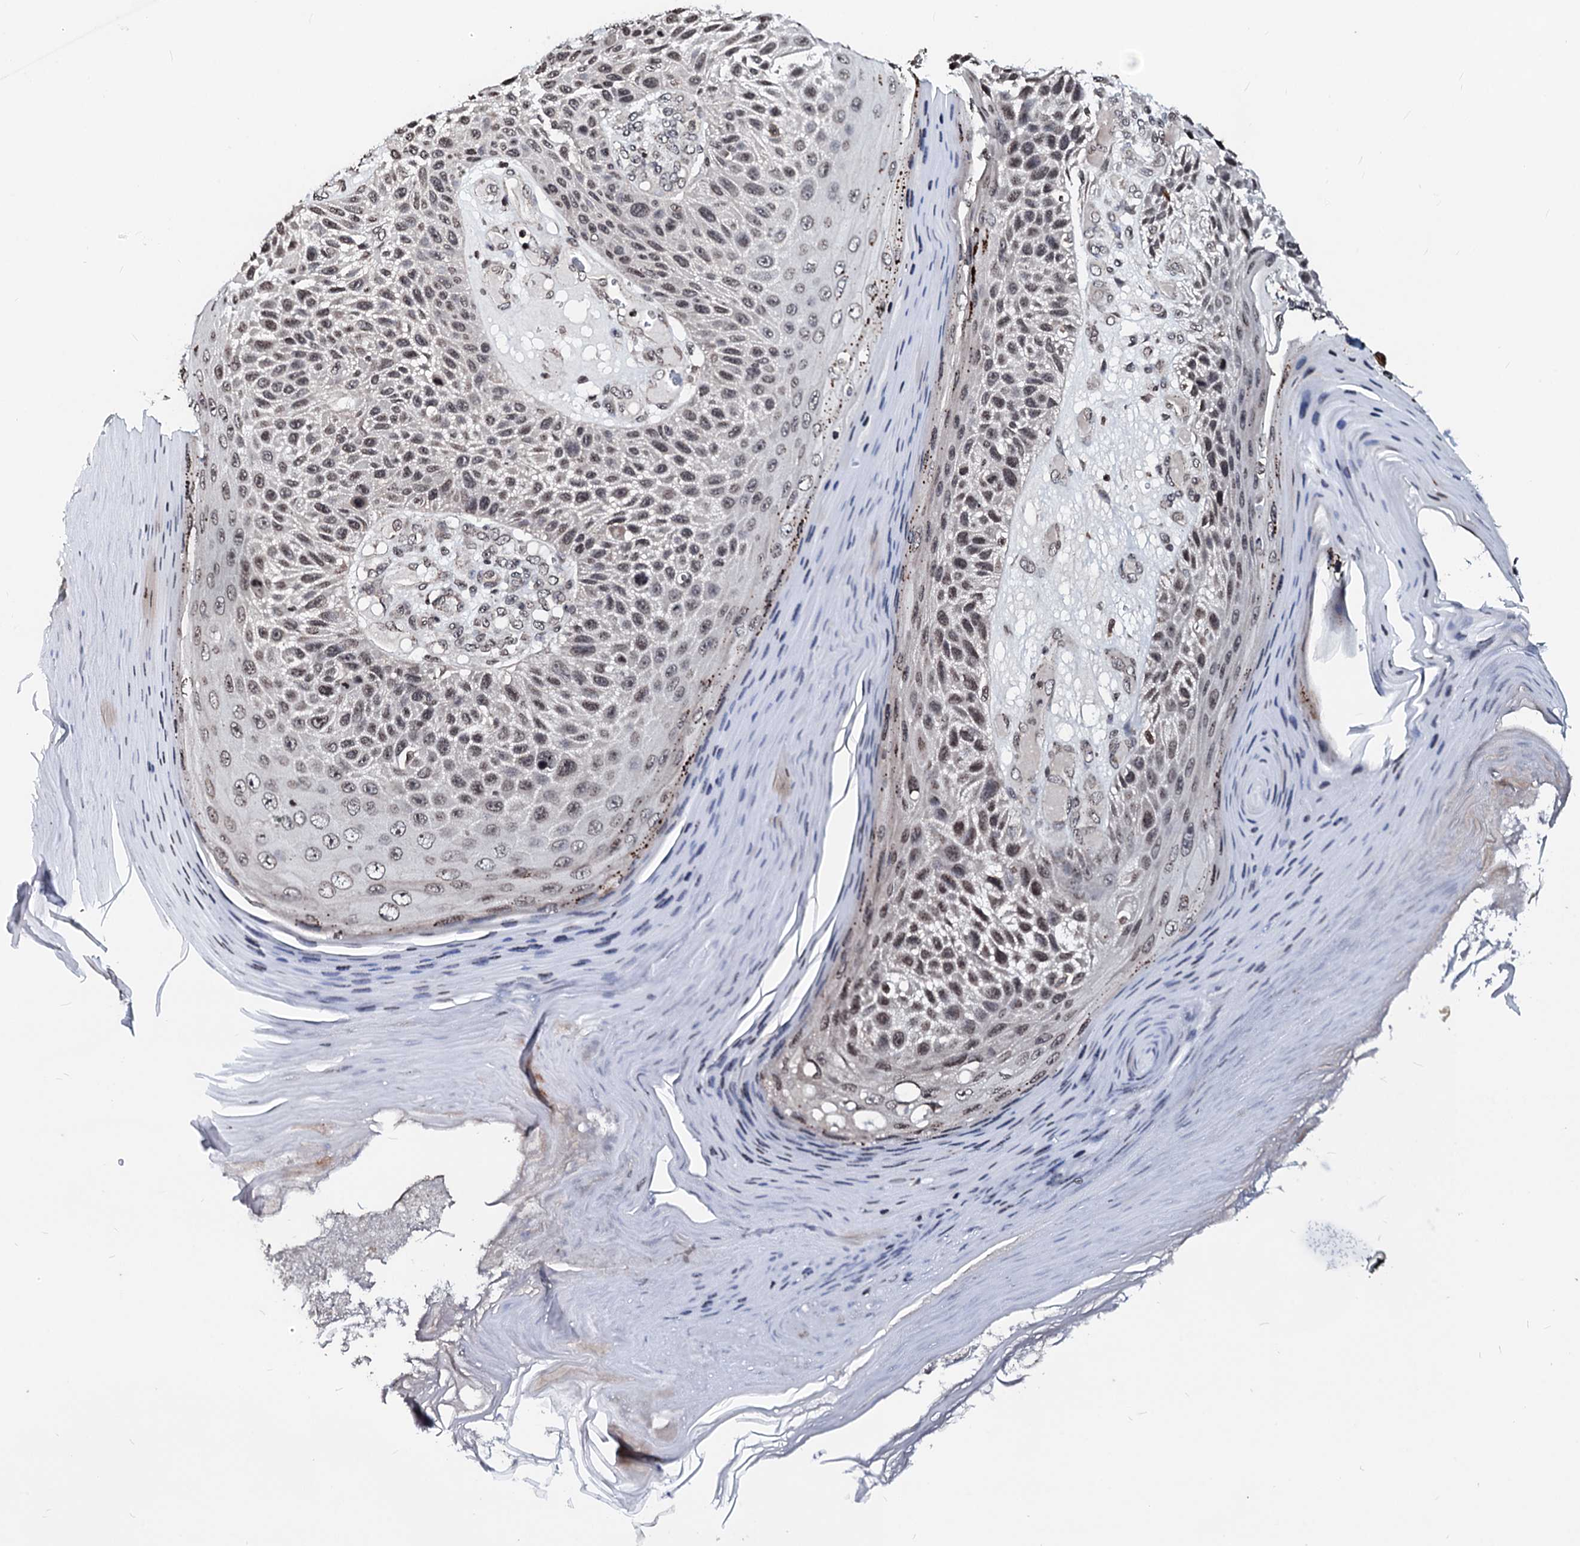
{"staining": {"intensity": "weak", "quantity": ">75%", "location": "nuclear"}, "tissue": "skin cancer", "cell_type": "Tumor cells", "image_type": "cancer", "snomed": [{"axis": "morphology", "description": "Squamous cell carcinoma, NOS"}, {"axis": "topography", "description": "Skin"}], "caption": "This is an image of immunohistochemistry staining of squamous cell carcinoma (skin), which shows weak positivity in the nuclear of tumor cells.", "gene": "LSM11", "patient": {"sex": "female", "age": 88}}